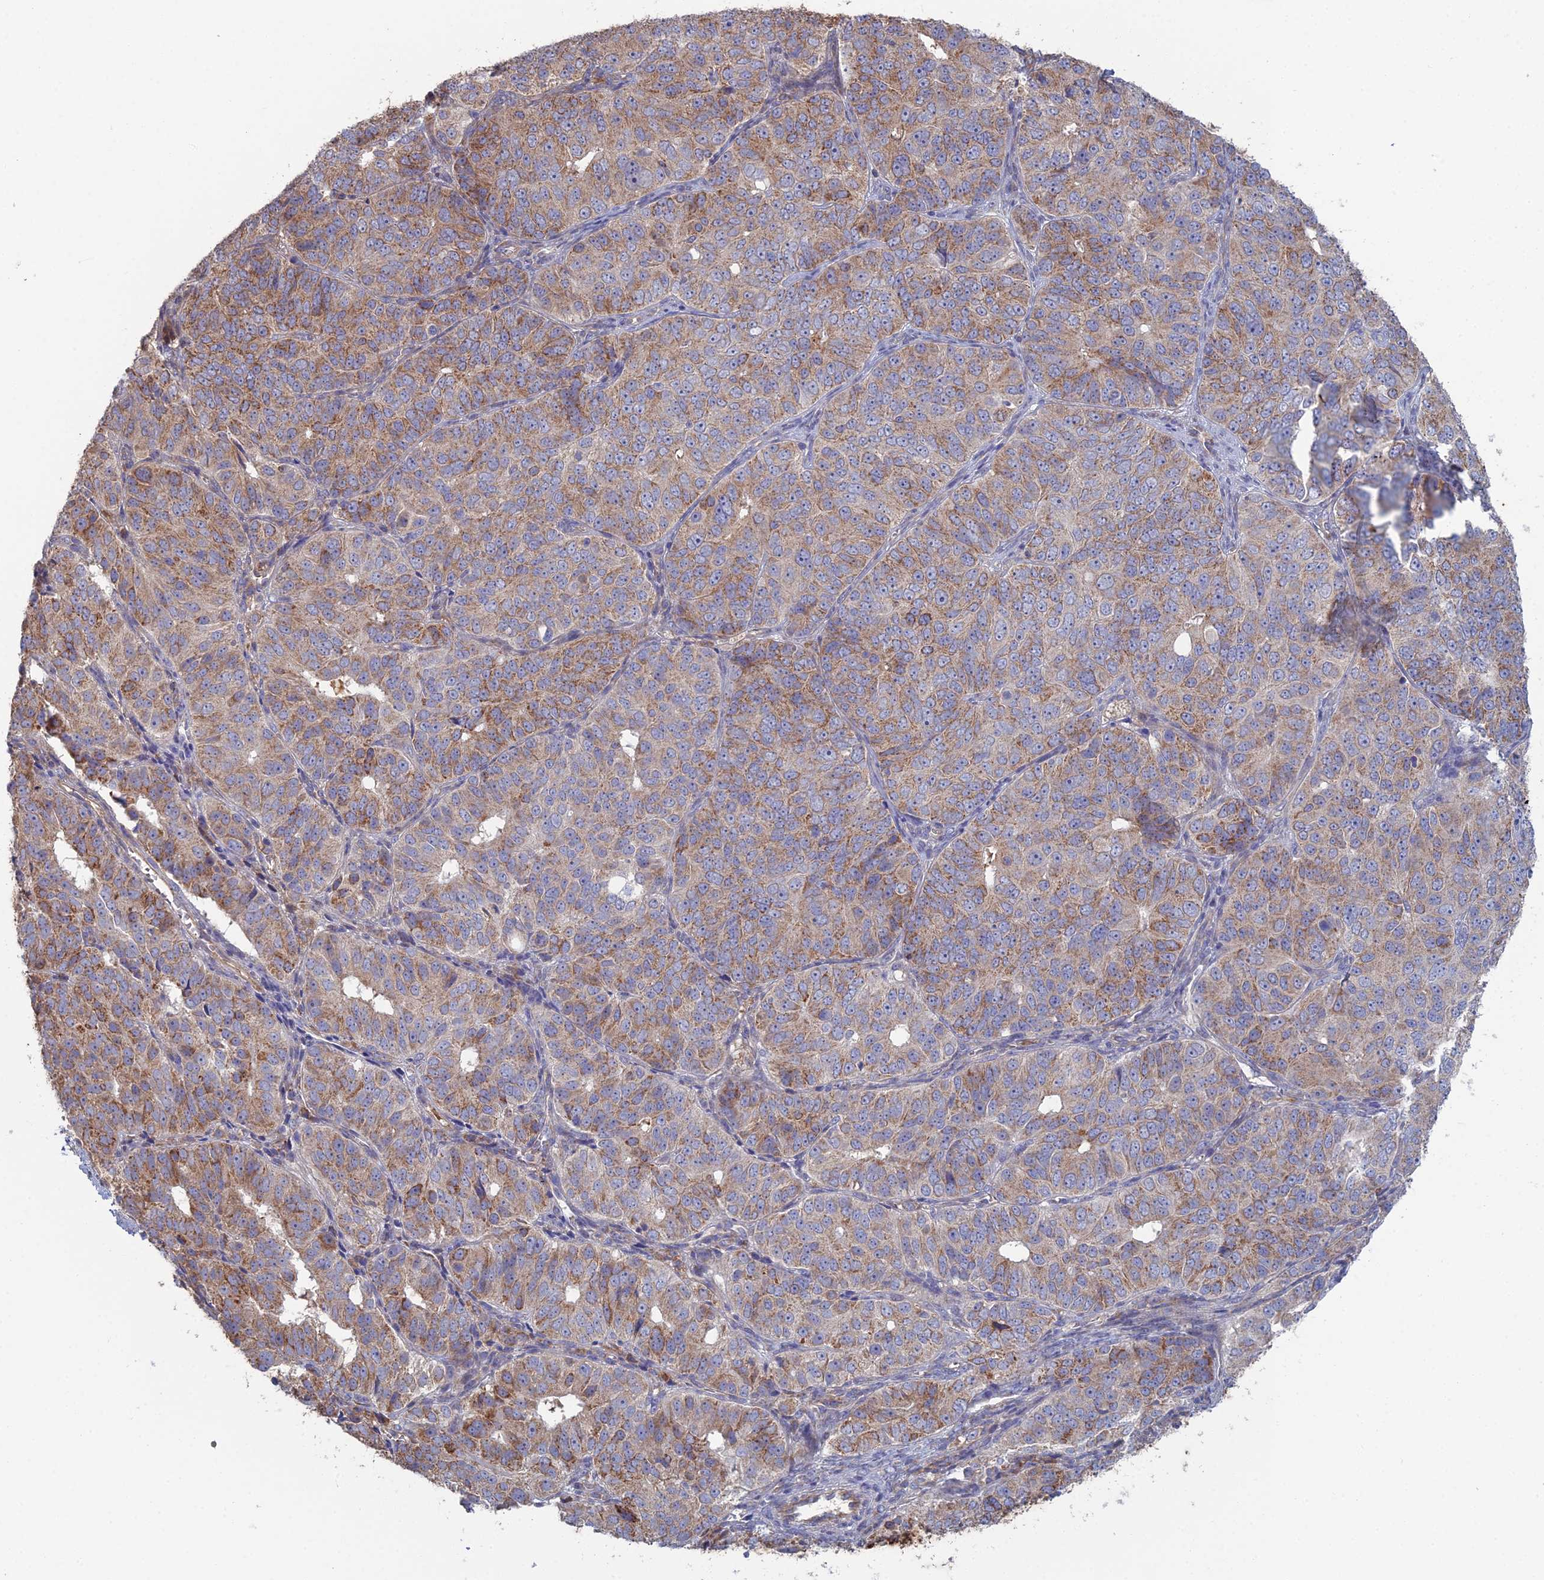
{"staining": {"intensity": "moderate", "quantity": "25%-75%", "location": "cytoplasmic/membranous"}, "tissue": "ovarian cancer", "cell_type": "Tumor cells", "image_type": "cancer", "snomed": [{"axis": "morphology", "description": "Carcinoma, endometroid"}, {"axis": "topography", "description": "Ovary"}], "caption": "IHC of human ovarian cancer demonstrates medium levels of moderate cytoplasmic/membranous positivity in about 25%-75% of tumor cells.", "gene": "ARL16", "patient": {"sex": "female", "age": 51}}